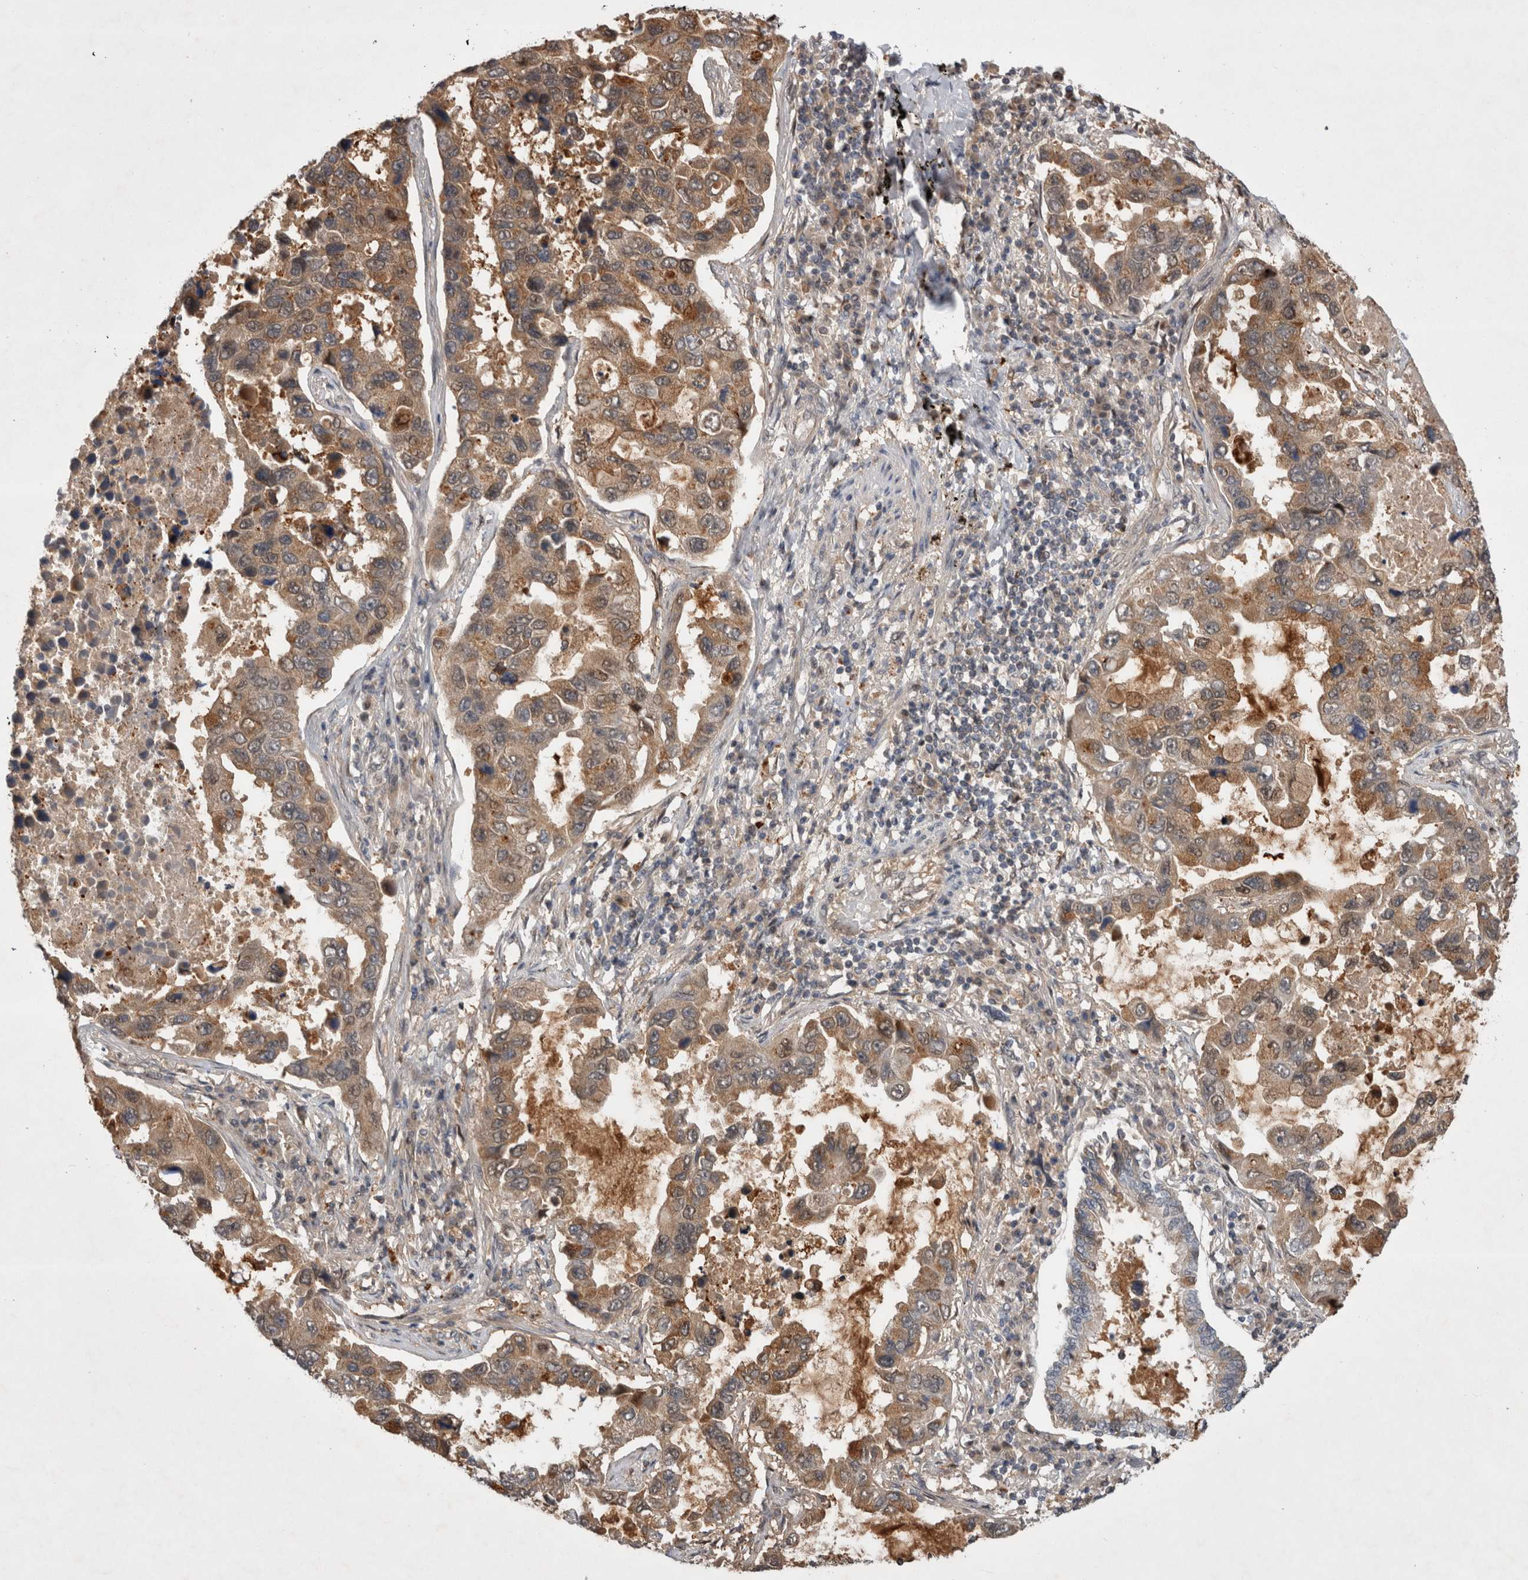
{"staining": {"intensity": "moderate", "quantity": ">75%", "location": "cytoplasmic/membranous"}, "tissue": "lung cancer", "cell_type": "Tumor cells", "image_type": "cancer", "snomed": [{"axis": "morphology", "description": "Adenocarcinoma, NOS"}, {"axis": "topography", "description": "Lung"}], "caption": "Brown immunohistochemical staining in lung adenocarcinoma demonstrates moderate cytoplasmic/membranous expression in about >75% of tumor cells.", "gene": "MRPL37", "patient": {"sex": "male", "age": 64}}